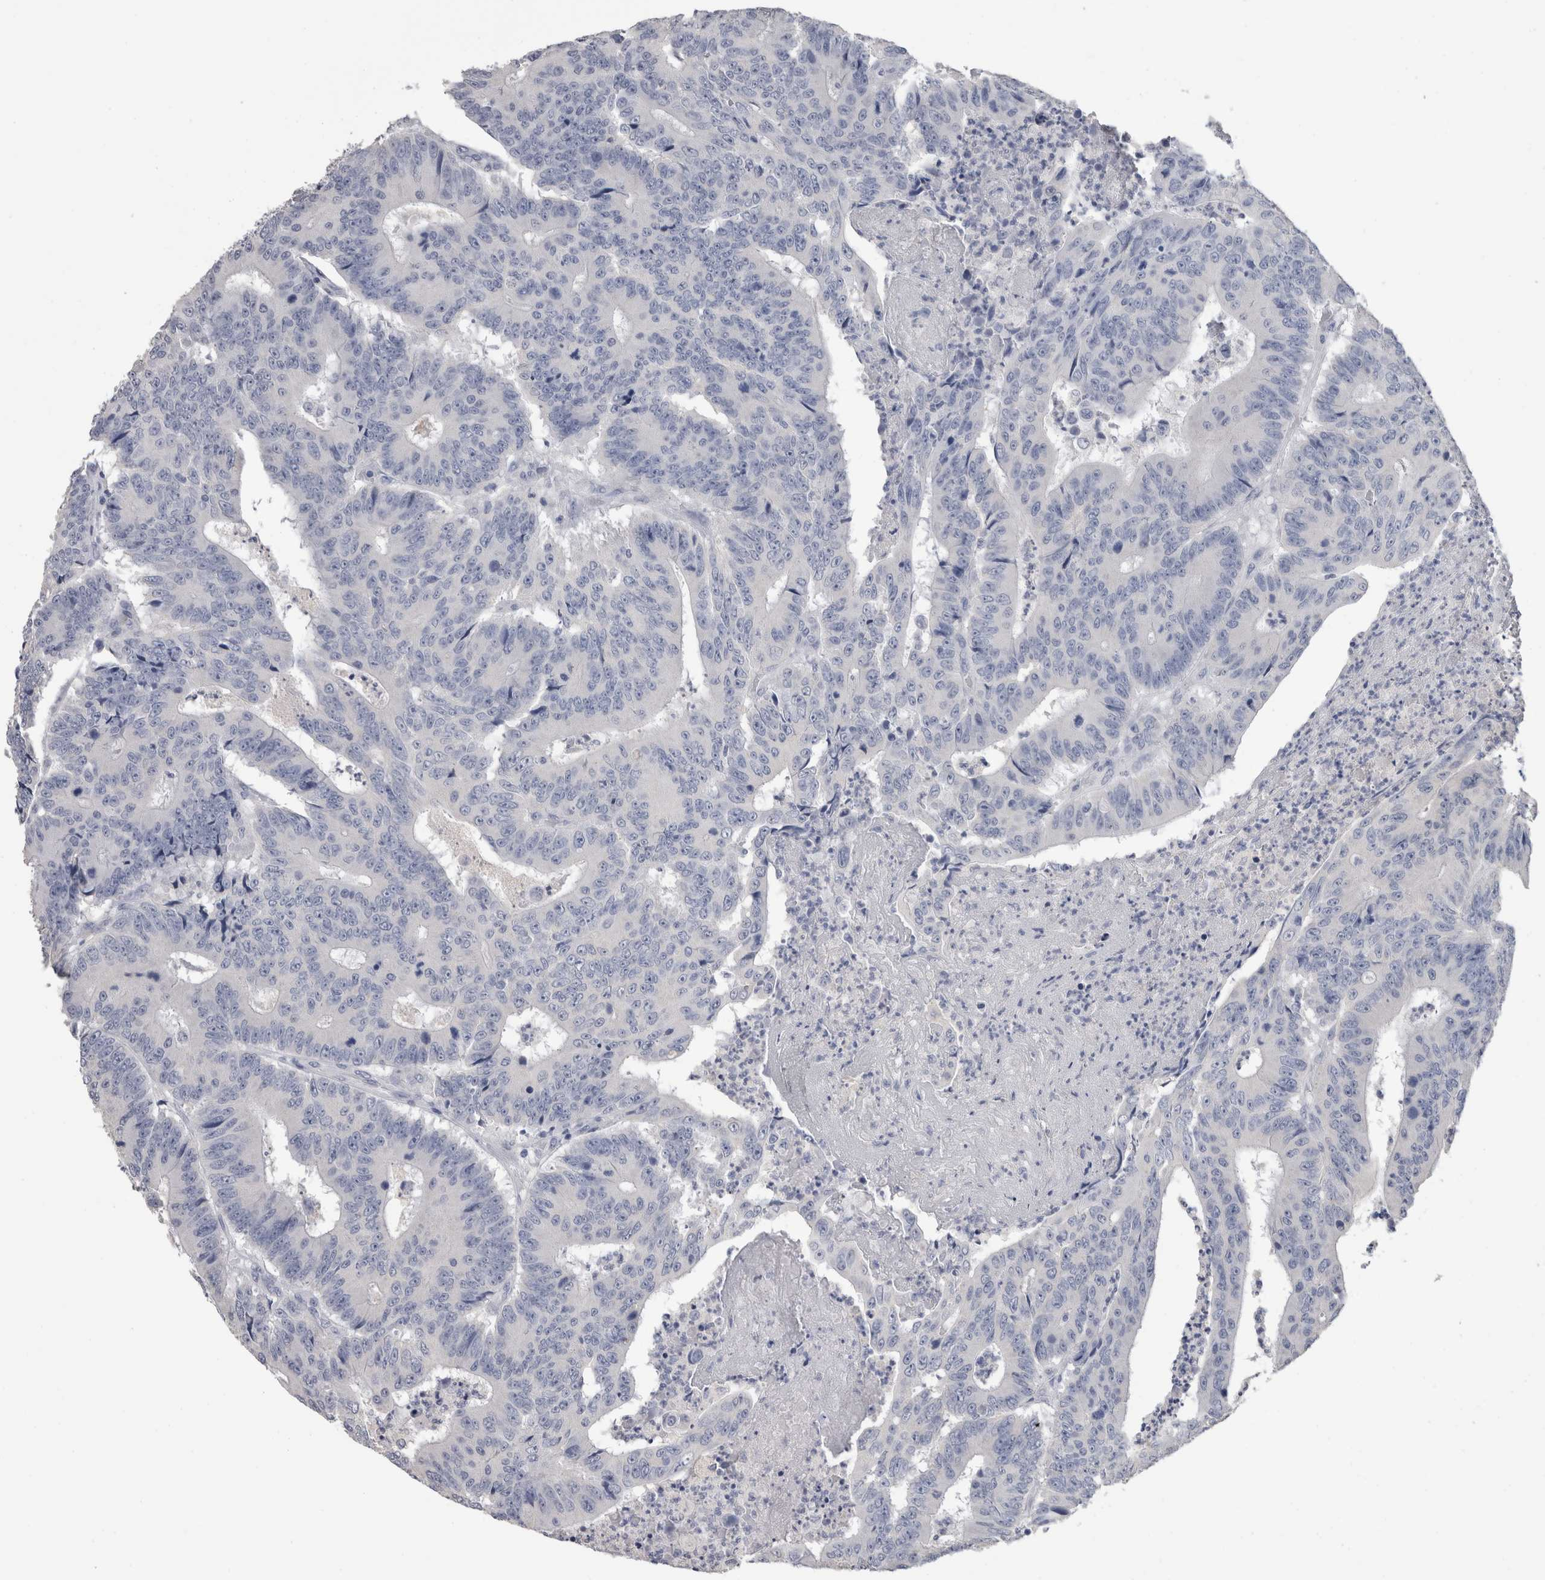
{"staining": {"intensity": "negative", "quantity": "none", "location": "none"}, "tissue": "colorectal cancer", "cell_type": "Tumor cells", "image_type": "cancer", "snomed": [{"axis": "morphology", "description": "Adenocarcinoma, NOS"}, {"axis": "topography", "description": "Colon"}], "caption": "Tumor cells show no significant staining in adenocarcinoma (colorectal).", "gene": "FHOD3", "patient": {"sex": "male", "age": 83}}